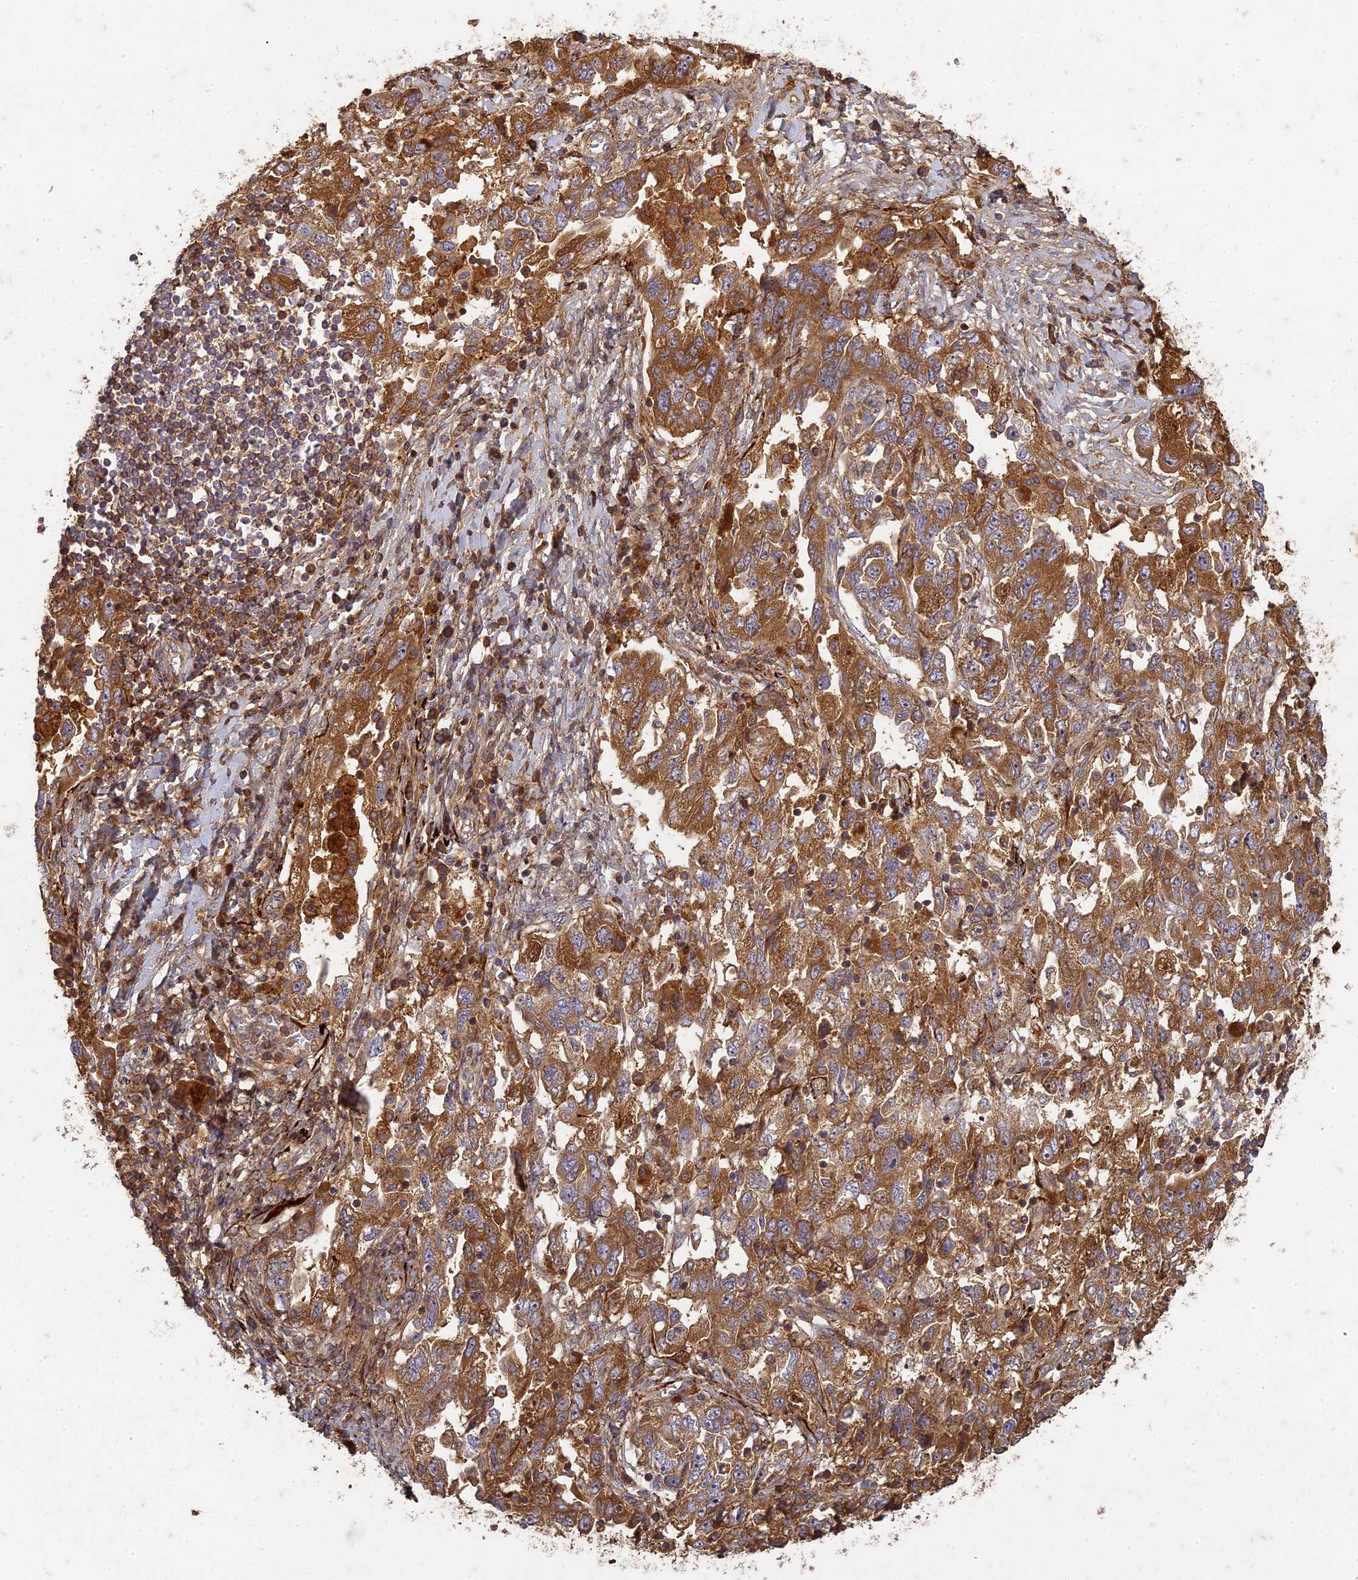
{"staining": {"intensity": "strong", "quantity": ">75%", "location": "cytoplasmic/membranous"}, "tissue": "ovarian cancer", "cell_type": "Tumor cells", "image_type": "cancer", "snomed": [{"axis": "morphology", "description": "Carcinoma, NOS"}, {"axis": "morphology", "description": "Cystadenocarcinoma, serous, NOS"}, {"axis": "topography", "description": "Ovary"}], "caption": "Protein analysis of ovarian carcinoma tissue displays strong cytoplasmic/membranous positivity in approximately >75% of tumor cells. (Brightfield microscopy of DAB IHC at high magnification).", "gene": "TCF25", "patient": {"sex": "female", "age": 69}}